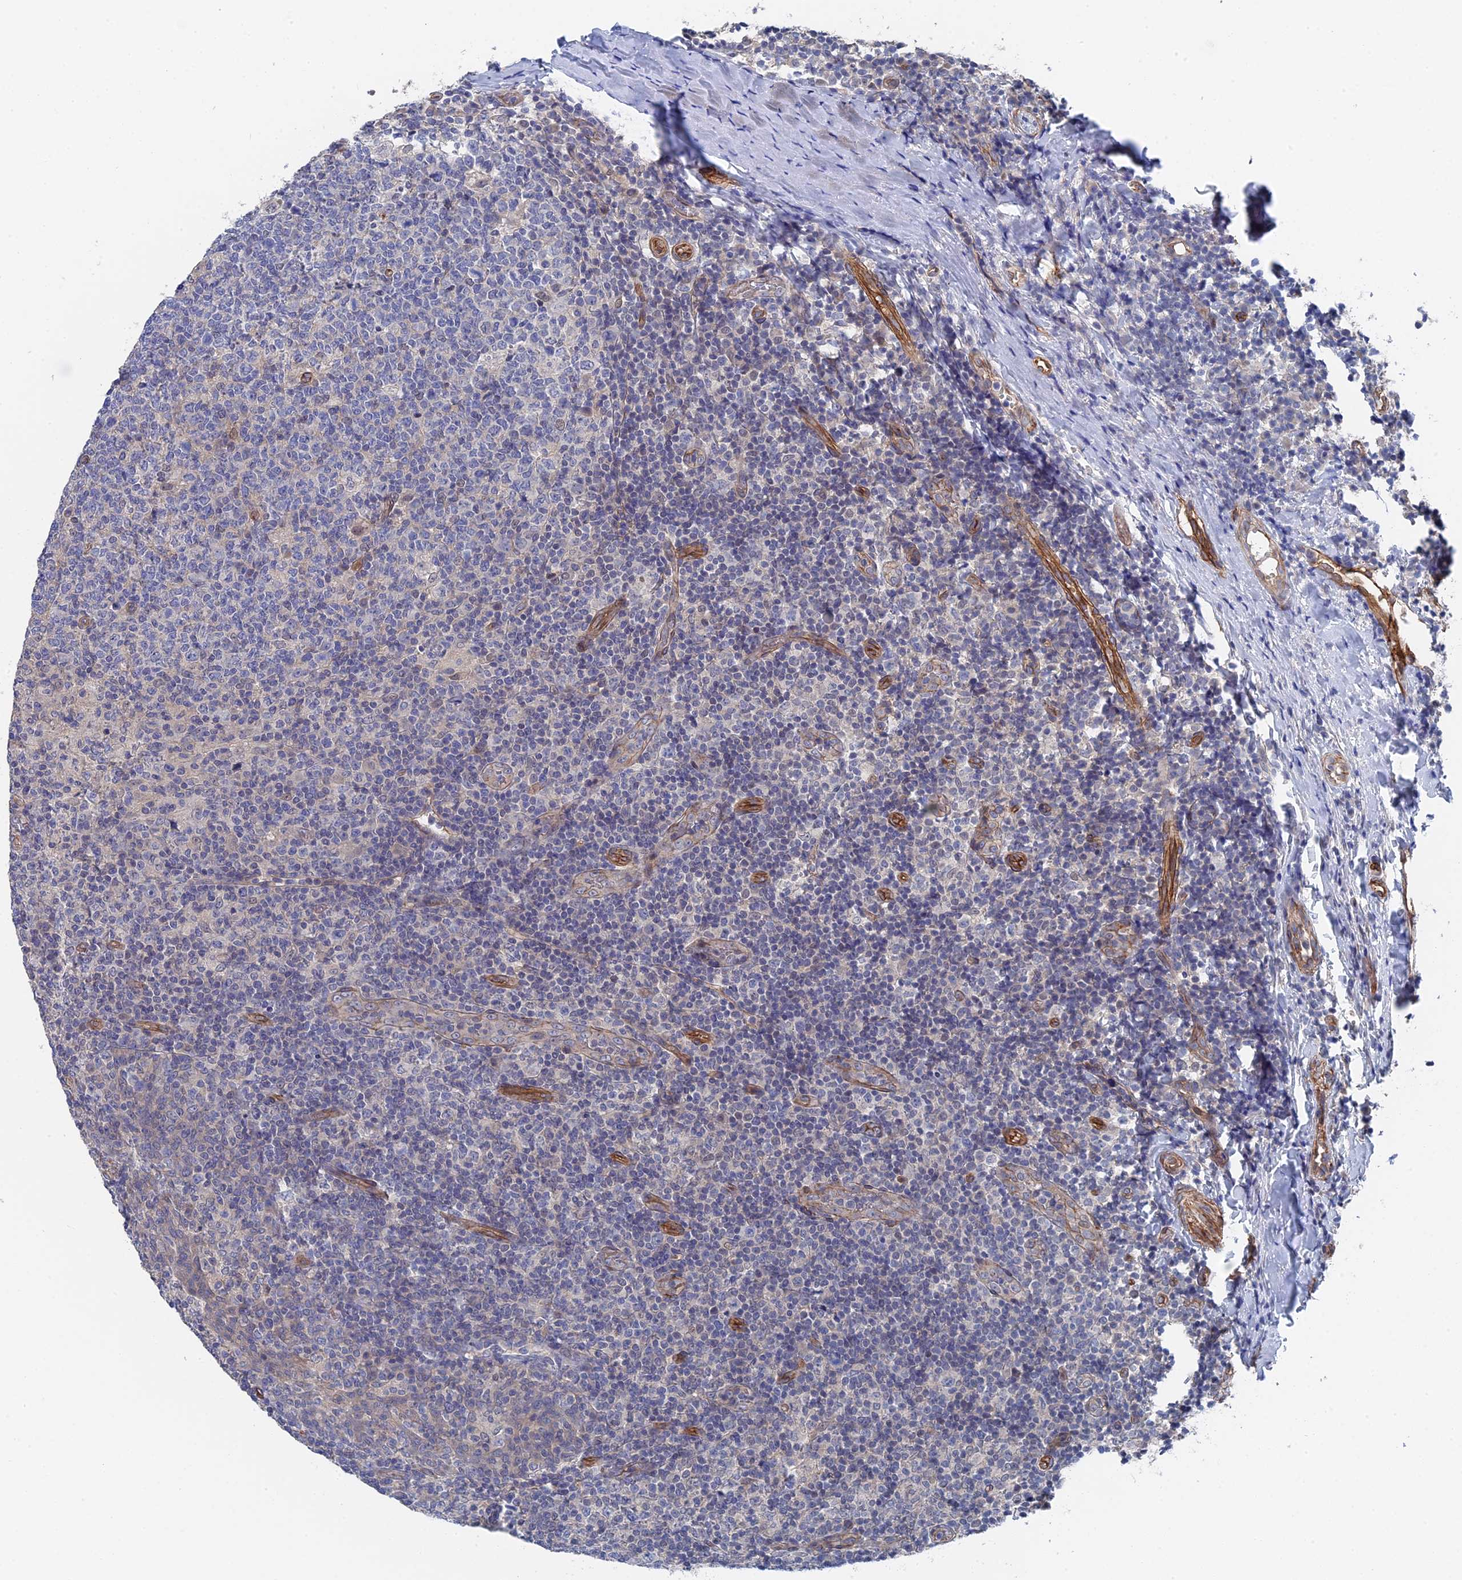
{"staining": {"intensity": "negative", "quantity": "none", "location": "none"}, "tissue": "tonsil", "cell_type": "Germinal center cells", "image_type": "normal", "snomed": [{"axis": "morphology", "description": "Normal tissue, NOS"}, {"axis": "topography", "description": "Tonsil"}], "caption": "Photomicrograph shows no protein staining in germinal center cells of unremarkable tonsil.", "gene": "MTHFSD", "patient": {"sex": "female", "age": 19}}